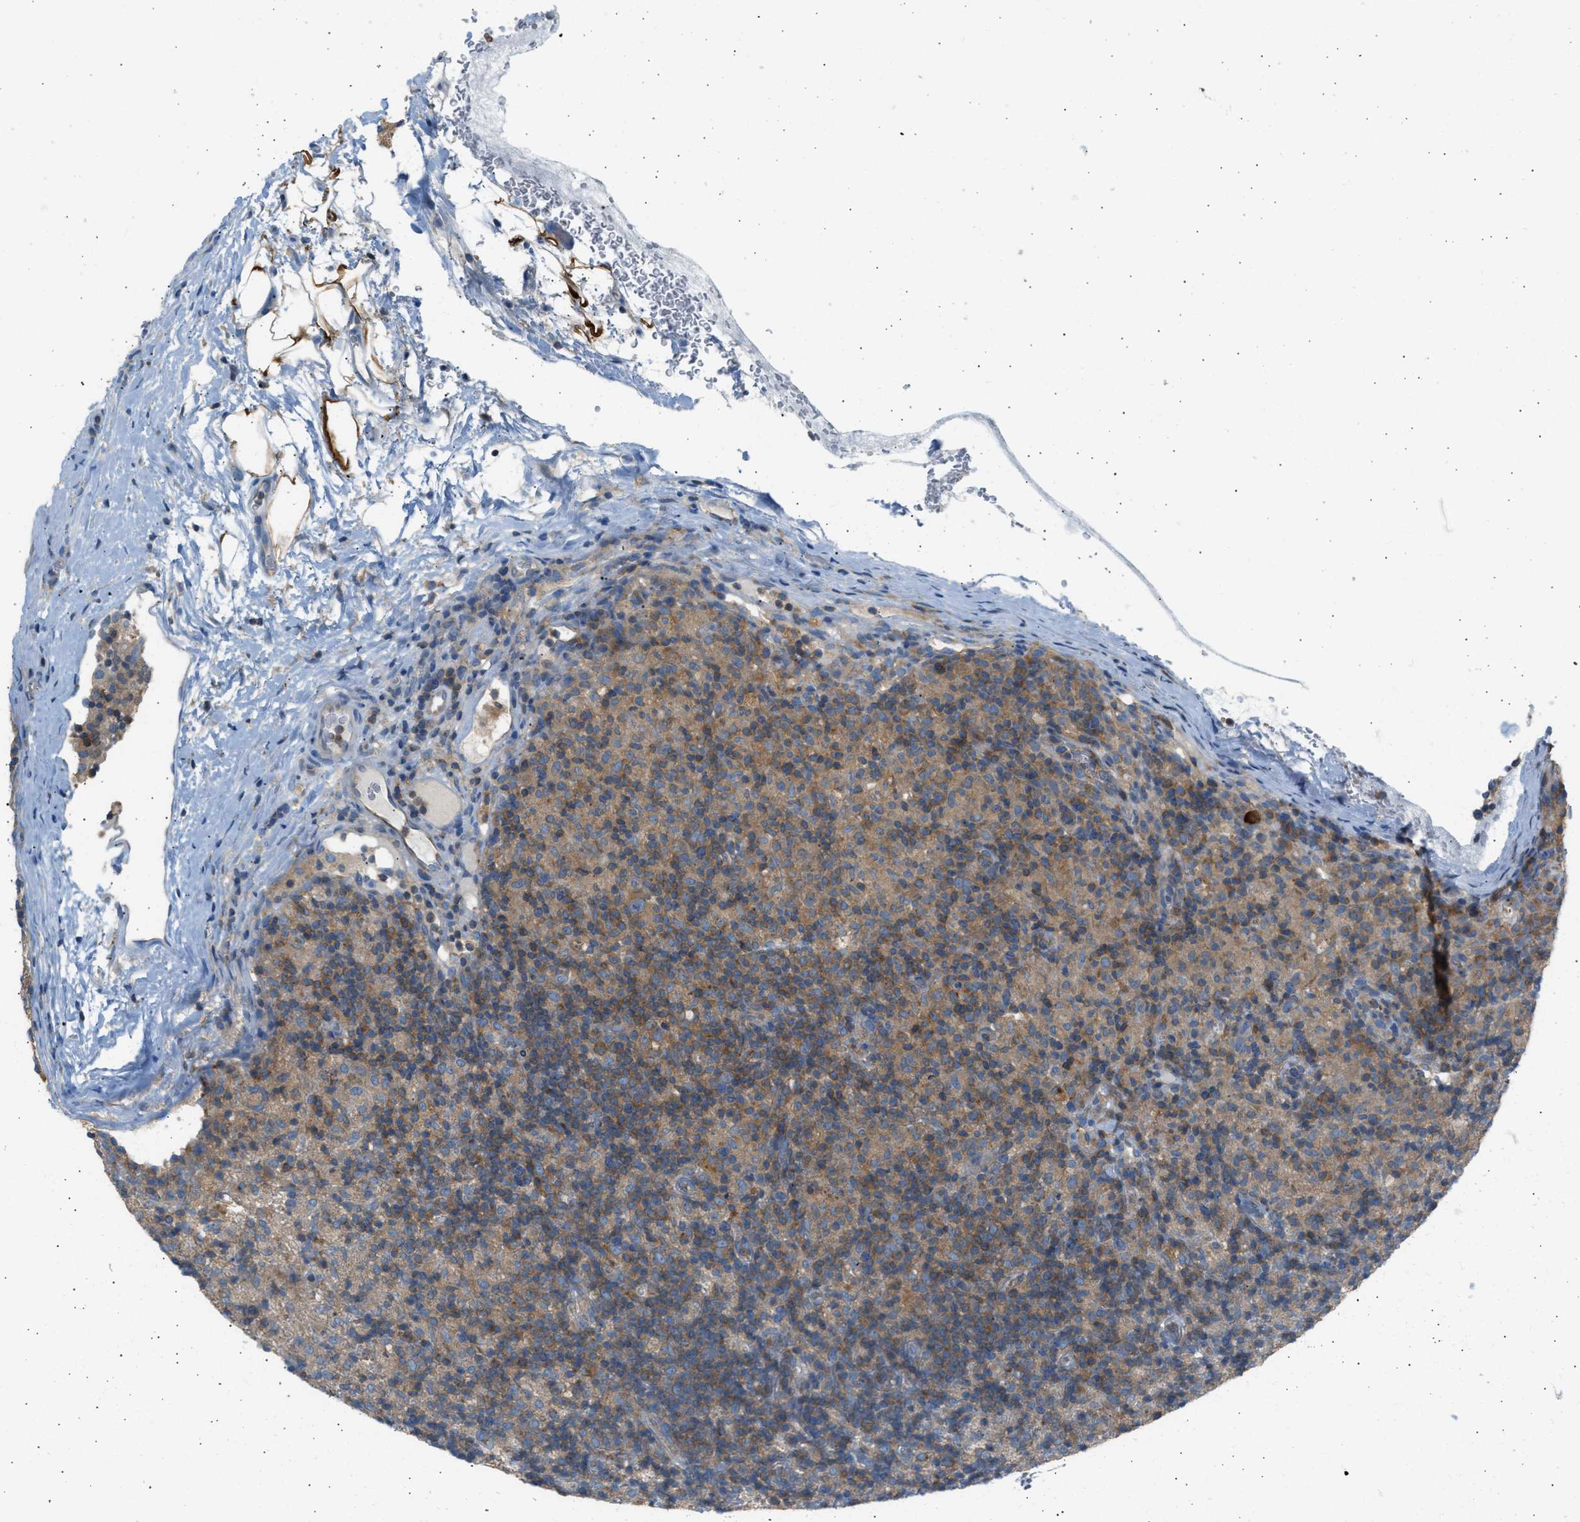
{"staining": {"intensity": "moderate", "quantity": ">75%", "location": "cytoplasmic/membranous"}, "tissue": "lymphoma", "cell_type": "Tumor cells", "image_type": "cancer", "snomed": [{"axis": "morphology", "description": "Hodgkin's disease, NOS"}, {"axis": "topography", "description": "Lymph node"}], "caption": "Protein positivity by immunohistochemistry shows moderate cytoplasmic/membranous expression in approximately >75% of tumor cells in lymphoma.", "gene": "TRIM50", "patient": {"sex": "male", "age": 70}}